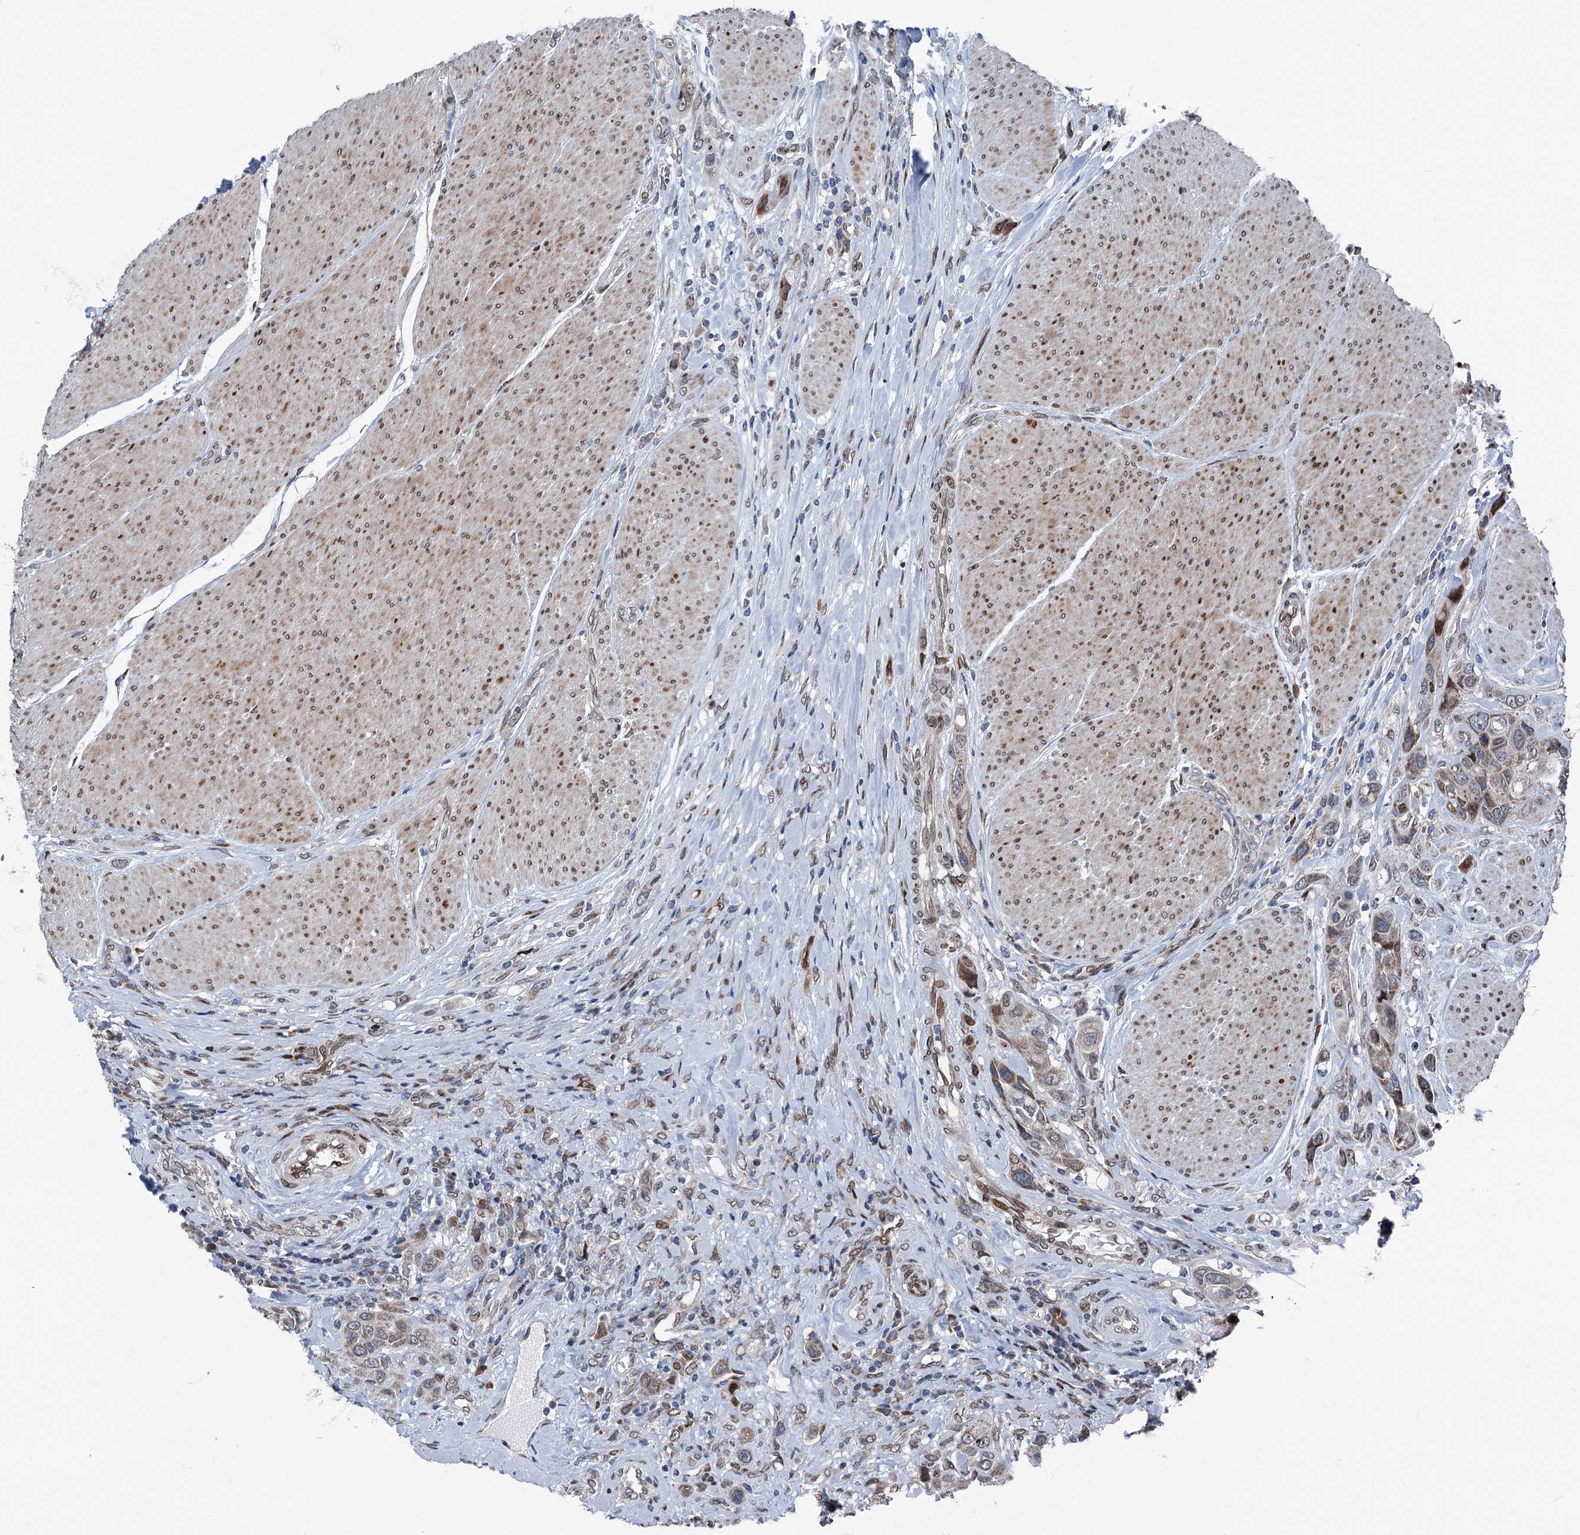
{"staining": {"intensity": "moderate", "quantity": "25%-75%", "location": "cytoplasmic/membranous"}, "tissue": "urothelial cancer", "cell_type": "Tumor cells", "image_type": "cancer", "snomed": [{"axis": "morphology", "description": "Urothelial carcinoma, High grade"}, {"axis": "topography", "description": "Urinary bladder"}], "caption": "Immunohistochemistry image of neoplastic tissue: urothelial cancer stained using IHC exhibits medium levels of moderate protein expression localized specifically in the cytoplasmic/membranous of tumor cells, appearing as a cytoplasmic/membranous brown color.", "gene": "MRPL14", "patient": {"sex": "male", "age": 50}}